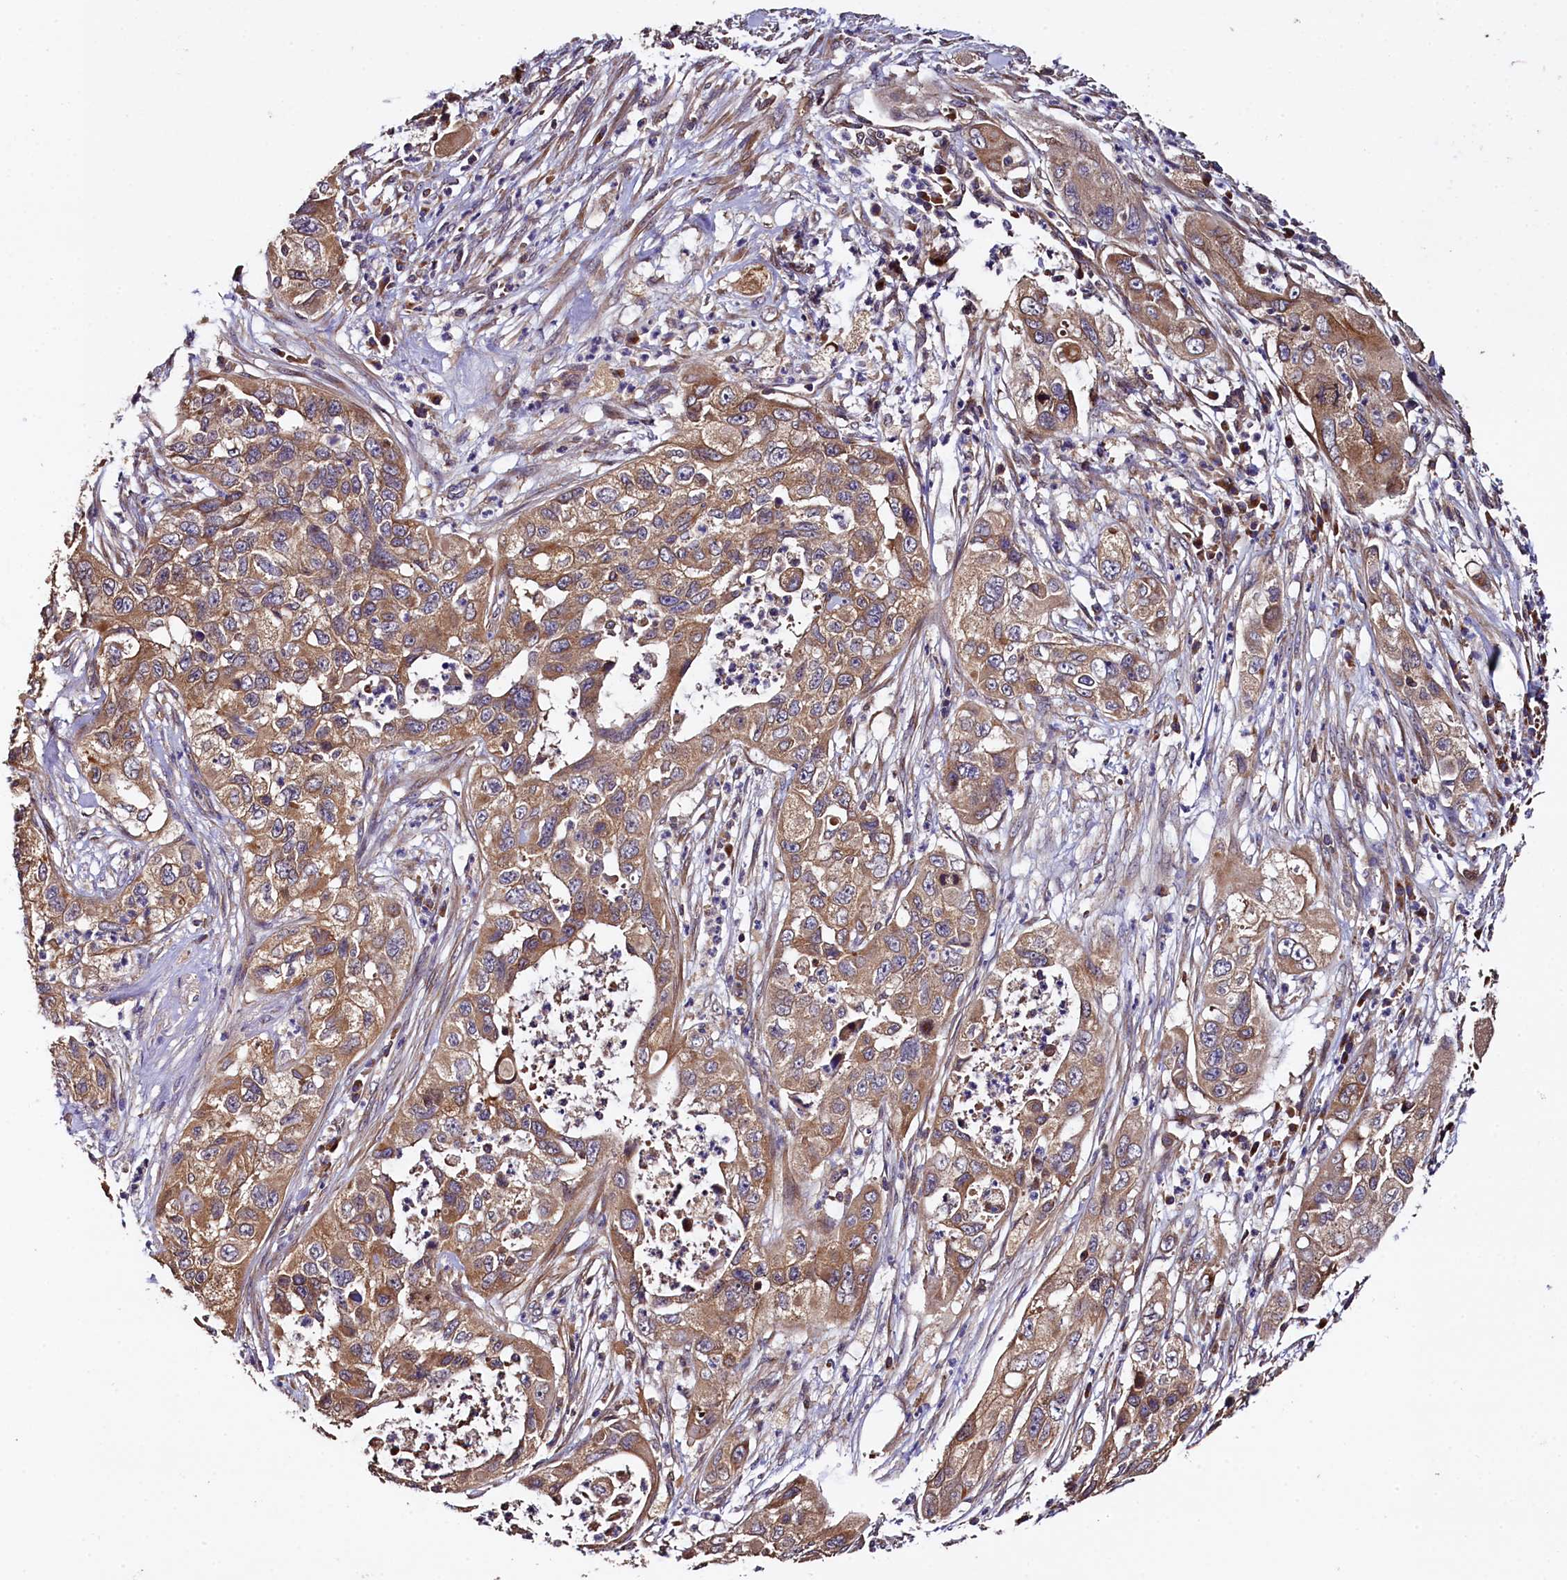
{"staining": {"intensity": "moderate", "quantity": ">75%", "location": "cytoplasmic/membranous"}, "tissue": "pancreatic cancer", "cell_type": "Tumor cells", "image_type": "cancer", "snomed": [{"axis": "morphology", "description": "Adenocarcinoma, NOS"}, {"axis": "topography", "description": "Pancreas"}], "caption": "An image showing moderate cytoplasmic/membranous positivity in approximately >75% of tumor cells in pancreatic cancer (adenocarcinoma), as visualized by brown immunohistochemical staining.", "gene": "KLC2", "patient": {"sex": "female", "age": 78}}